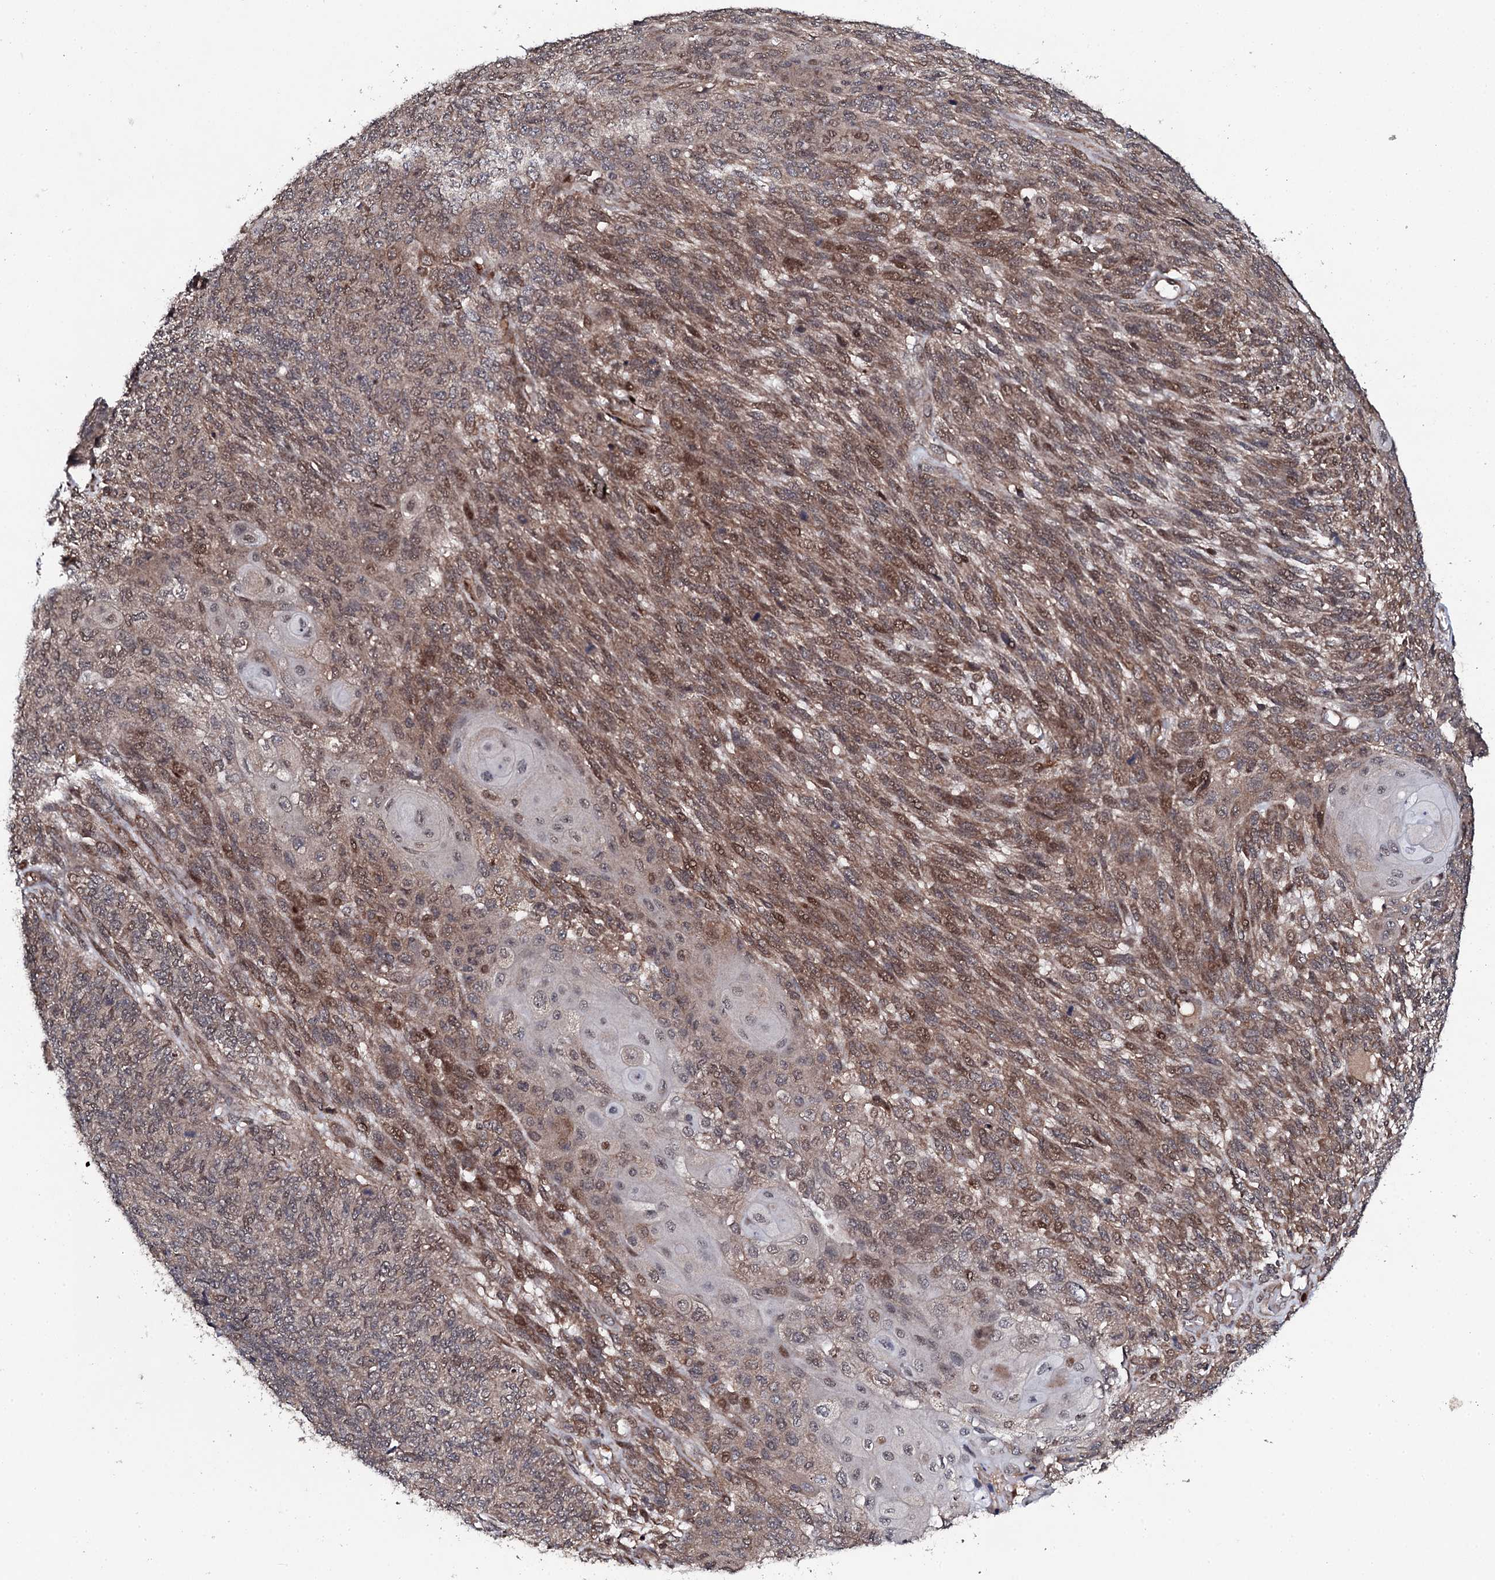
{"staining": {"intensity": "moderate", "quantity": "25%-75%", "location": "nuclear"}, "tissue": "endometrial cancer", "cell_type": "Tumor cells", "image_type": "cancer", "snomed": [{"axis": "morphology", "description": "Adenocarcinoma, NOS"}, {"axis": "topography", "description": "Endometrium"}], "caption": "DAB immunohistochemical staining of endometrial adenocarcinoma displays moderate nuclear protein expression in about 25%-75% of tumor cells.", "gene": "FAM111A", "patient": {"sex": "female", "age": 32}}